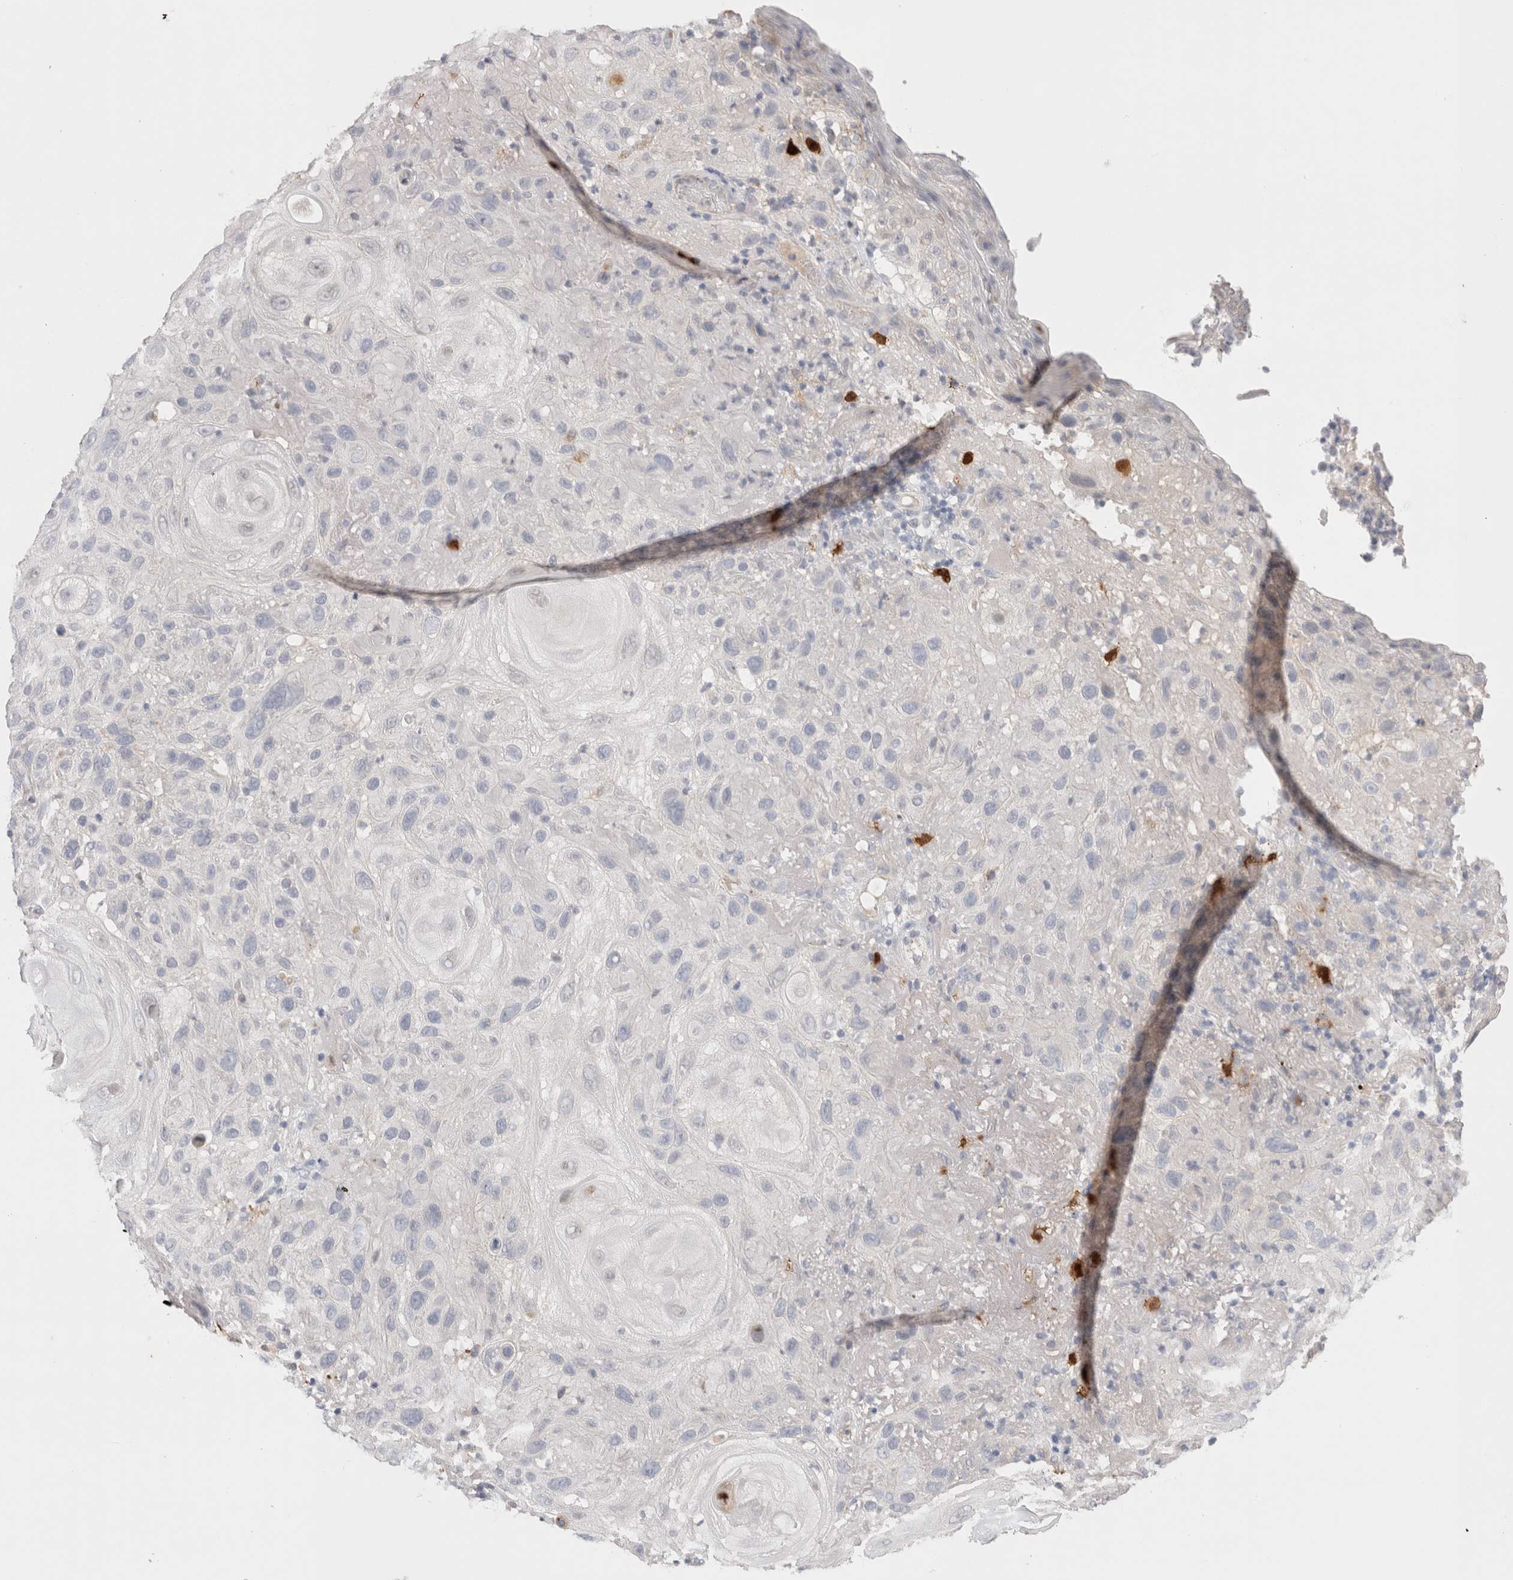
{"staining": {"intensity": "negative", "quantity": "none", "location": "none"}, "tissue": "skin cancer", "cell_type": "Tumor cells", "image_type": "cancer", "snomed": [{"axis": "morphology", "description": "Squamous cell carcinoma, NOS"}, {"axis": "topography", "description": "Skin"}], "caption": "The image reveals no staining of tumor cells in skin cancer (squamous cell carcinoma).", "gene": "HPGDS", "patient": {"sex": "female", "age": 96}}